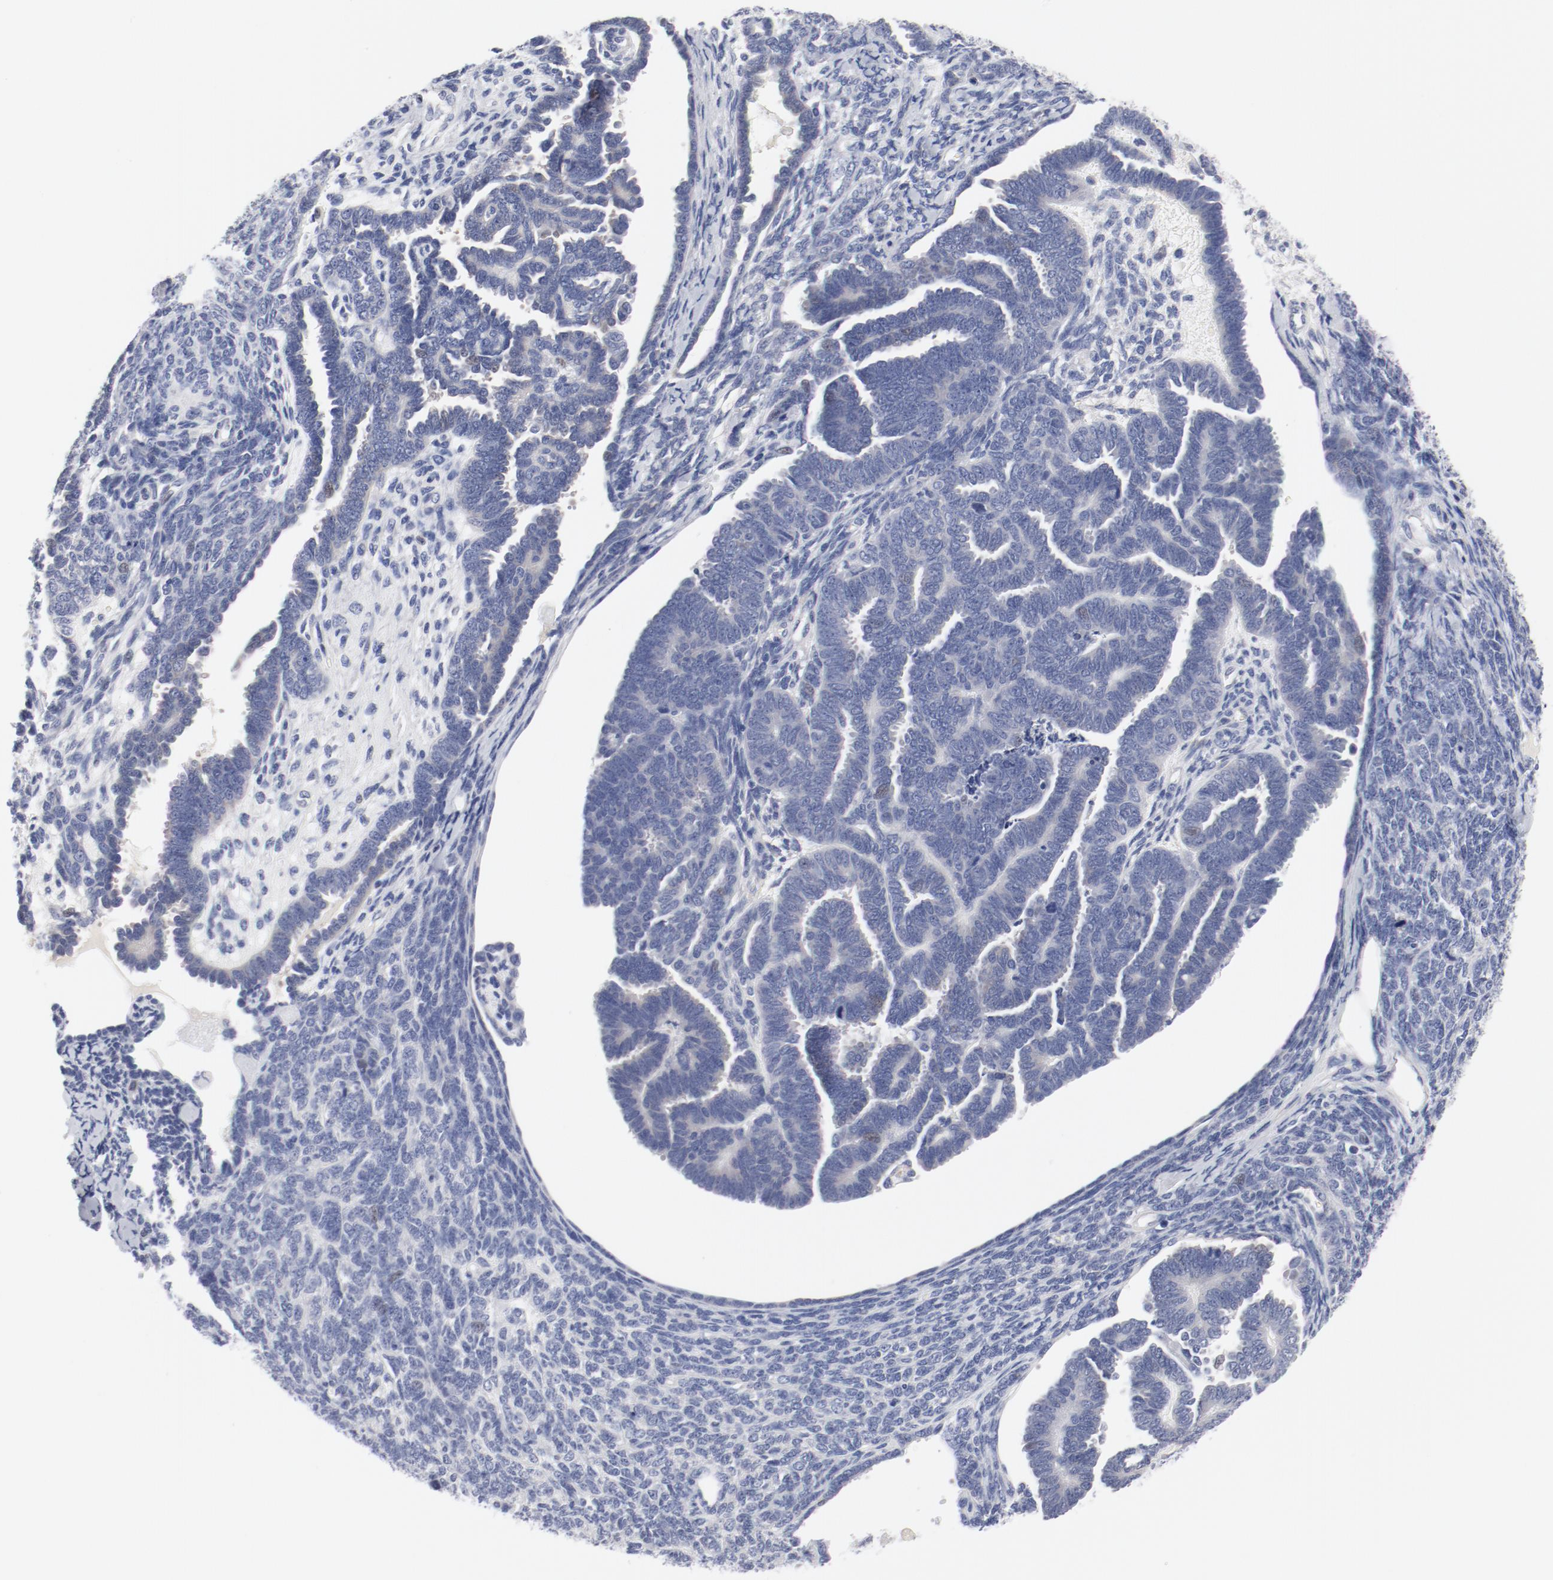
{"staining": {"intensity": "negative", "quantity": "none", "location": "none"}, "tissue": "endometrial cancer", "cell_type": "Tumor cells", "image_type": "cancer", "snomed": [{"axis": "morphology", "description": "Neoplasm, malignant, NOS"}, {"axis": "topography", "description": "Endometrium"}], "caption": "This is an IHC micrograph of human endometrial neoplasm (malignant). There is no positivity in tumor cells.", "gene": "KCNK13", "patient": {"sex": "female", "age": 74}}